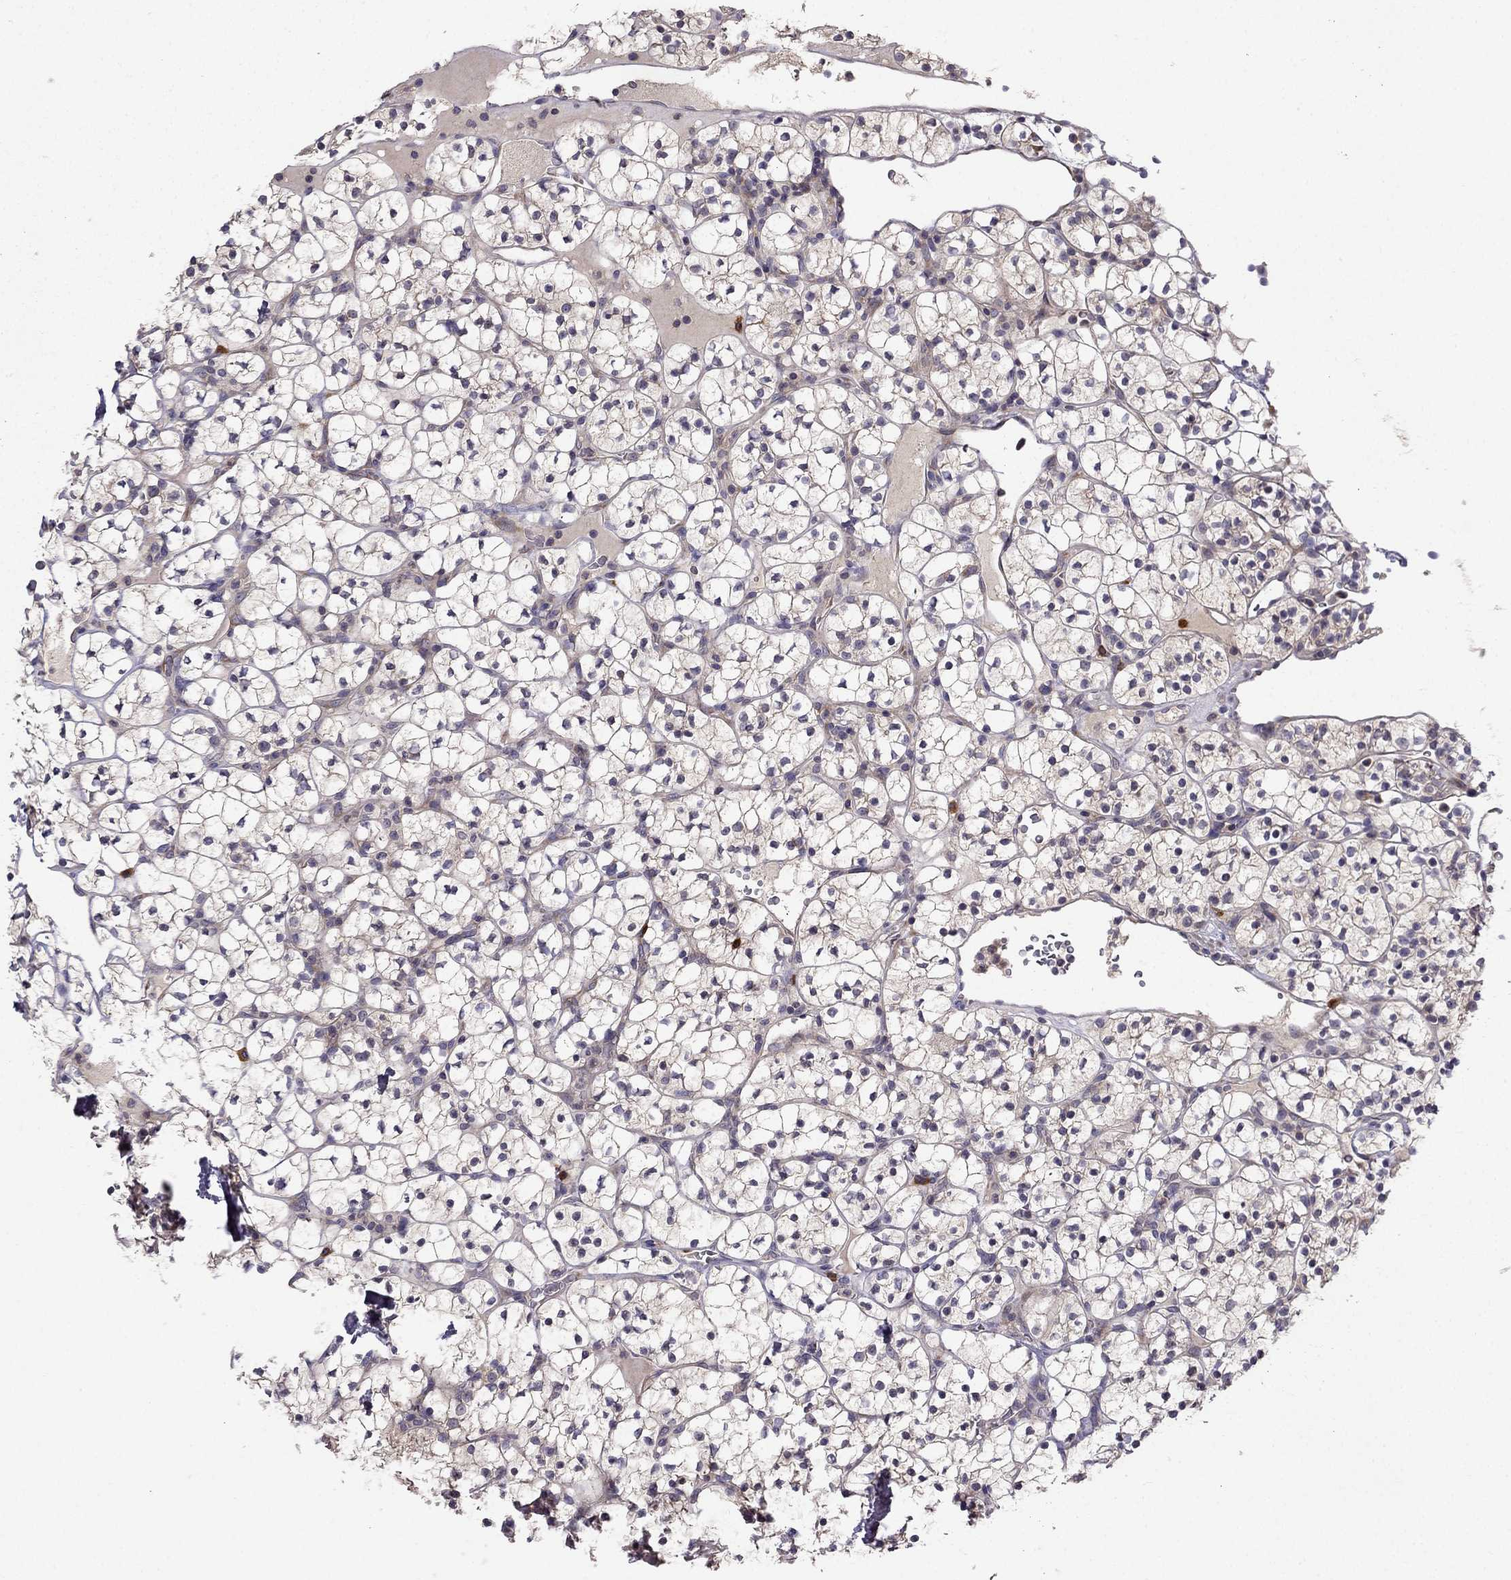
{"staining": {"intensity": "weak", "quantity": "25%-75%", "location": "cytoplasmic/membranous"}, "tissue": "renal cancer", "cell_type": "Tumor cells", "image_type": "cancer", "snomed": [{"axis": "morphology", "description": "Adenocarcinoma, NOS"}, {"axis": "topography", "description": "Kidney"}], "caption": "Adenocarcinoma (renal) stained with DAB (3,3'-diaminobenzidine) immunohistochemistry shows low levels of weak cytoplasmic/membranous expression in approximately 25%-75% of tumor cells.", "gene": "STXBP5", "patient": {"sex": "female", "age": 89}}